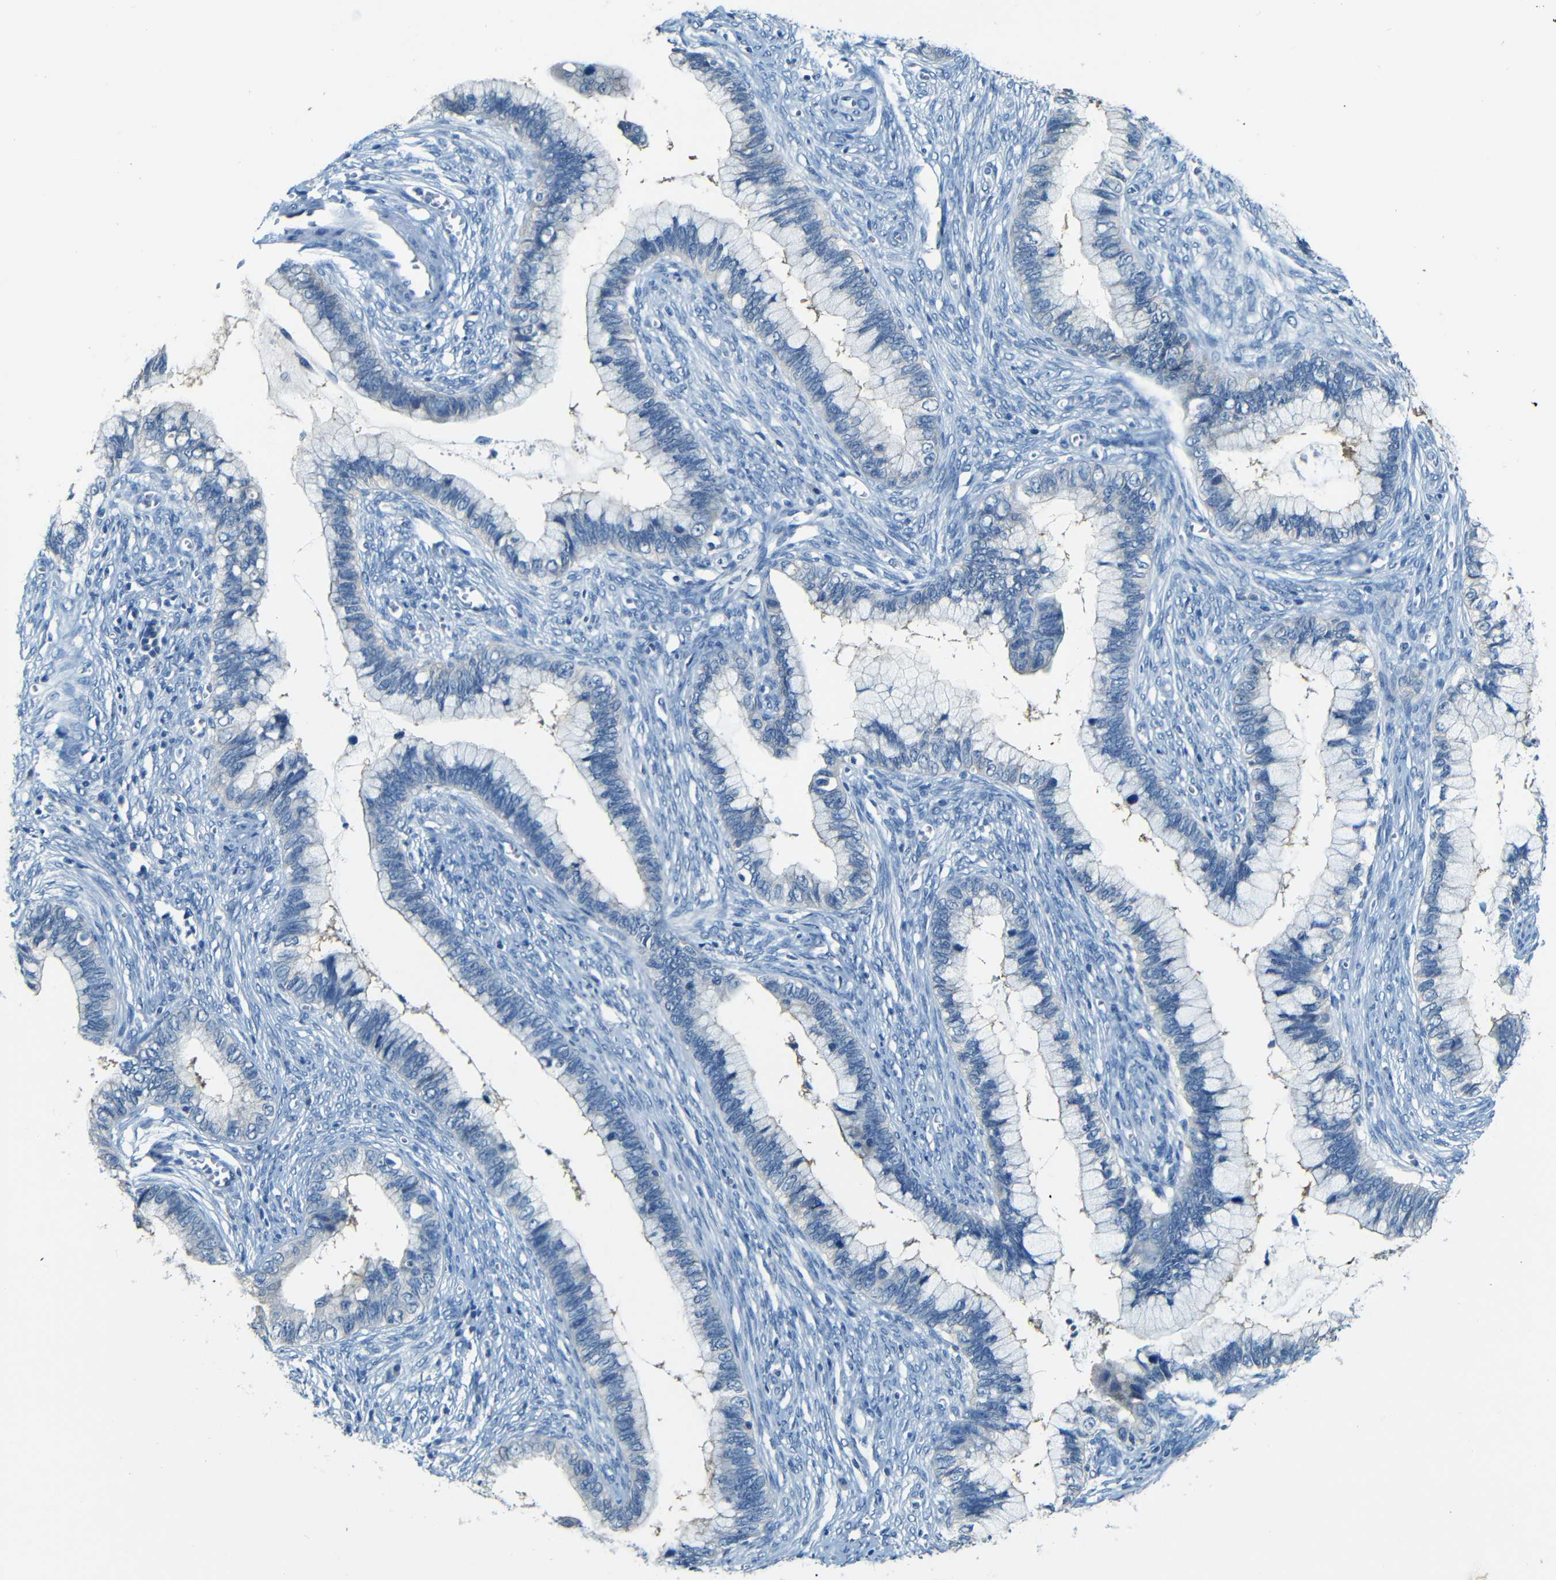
{"staining": {"intensity": "negative", "quantity": "none", "location": "none"}, "tissue": "cervical cancer", "cell_type": "Tumor cells", "image_type": "cancer", "snomed": [{"axis": "morphology", "description": "Adenocarcinoma, NOS"}, {"axis": "topography", "description": "Cervix"}], "caption": "The histopathology image reveals no staining of tumor cells in cervical cancer.", "gene": "ZMAT1", "patient": {"sex": "female", "age": 44}}